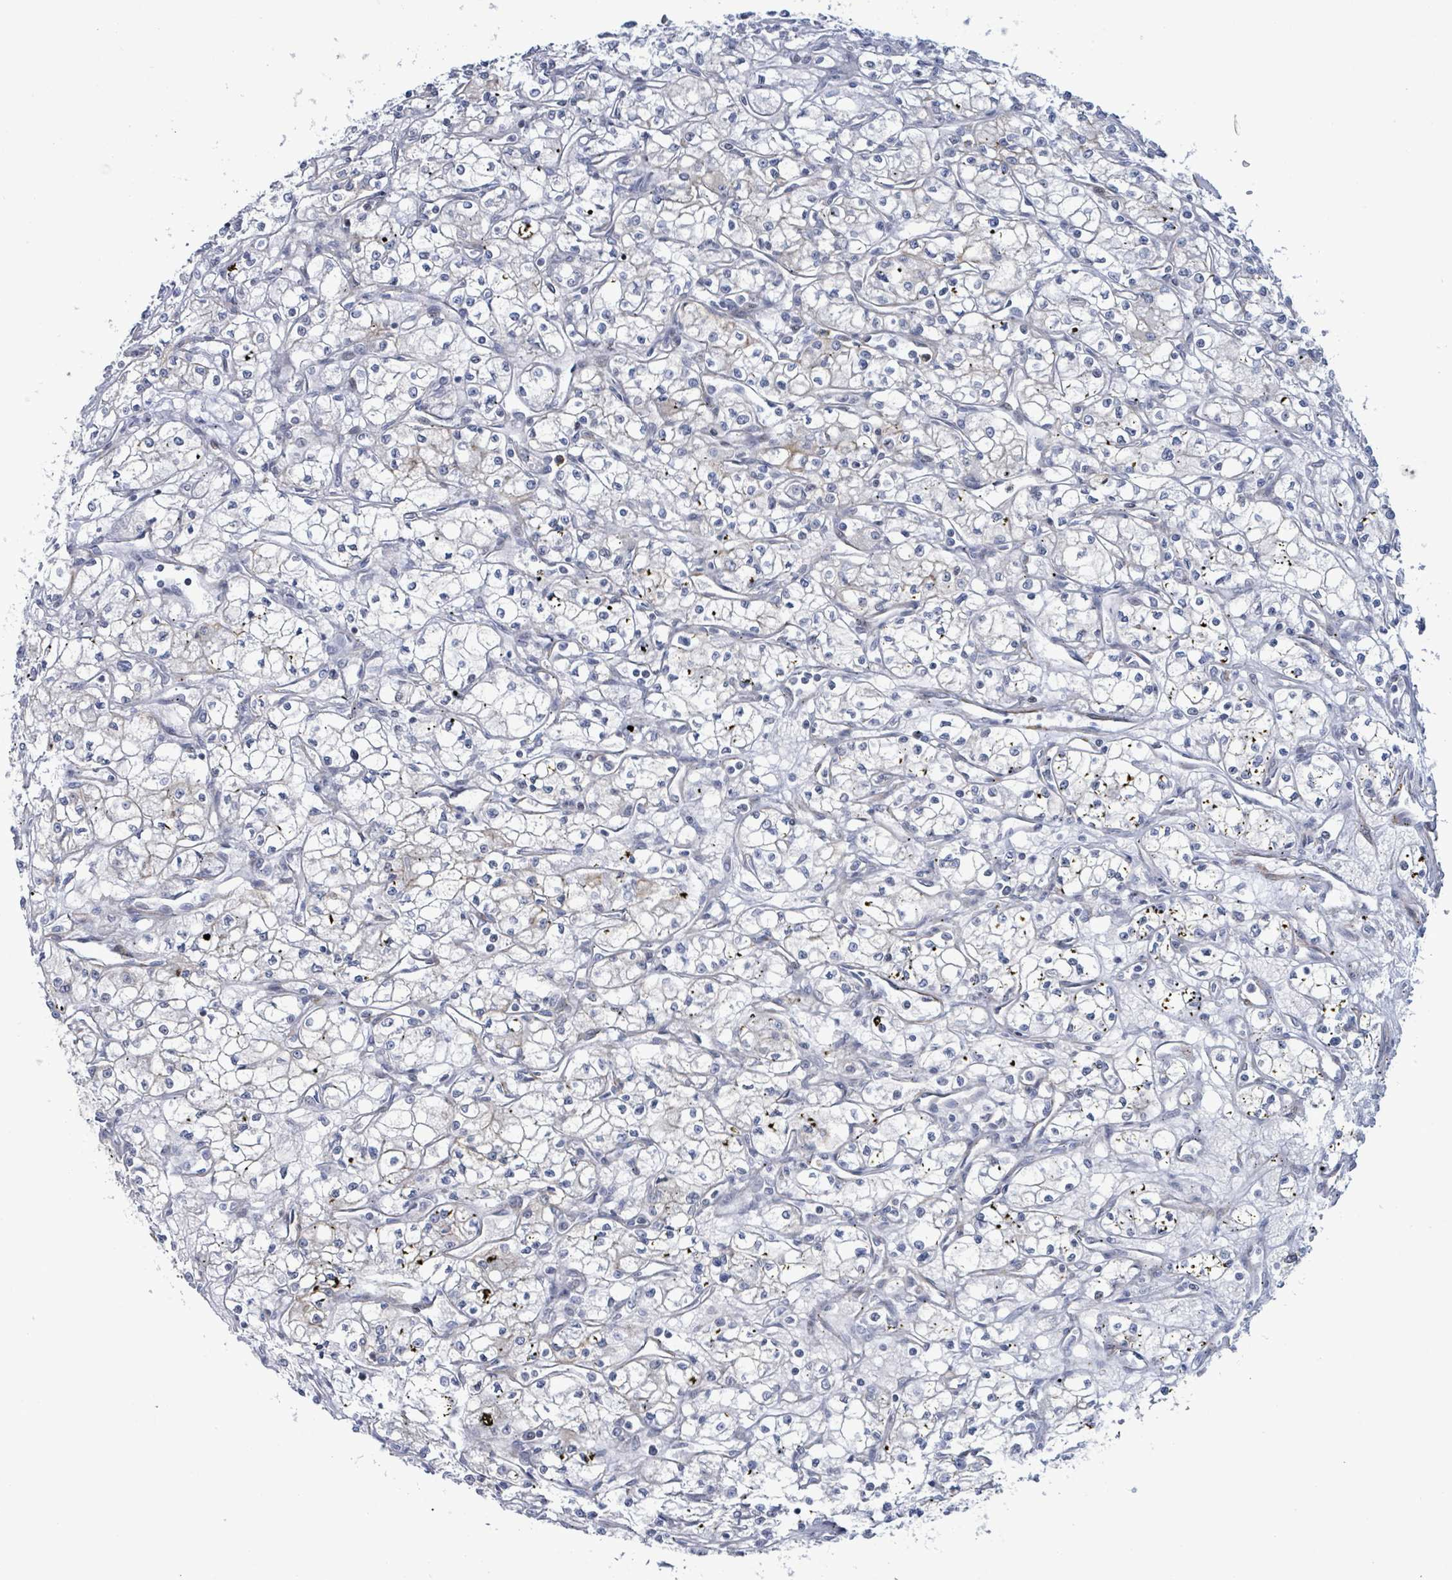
{"staining": {"intensity": "negative", "quantity": "none", "location": "none"}, "tissue": "renal cancer", "cell_type": "Tumor cells", "image_type": "cancer", "snomed": [{"axis": "morphology", "description": "Adenocarcinoma, NOS"}, {"axis": "topography", "description": "Kidney"}], "caption": "An image of human renal cancer is negative for staining in tumor cells.", "gene": "DMRTC1B", "patient": {"sex": "male", "age": 59}}